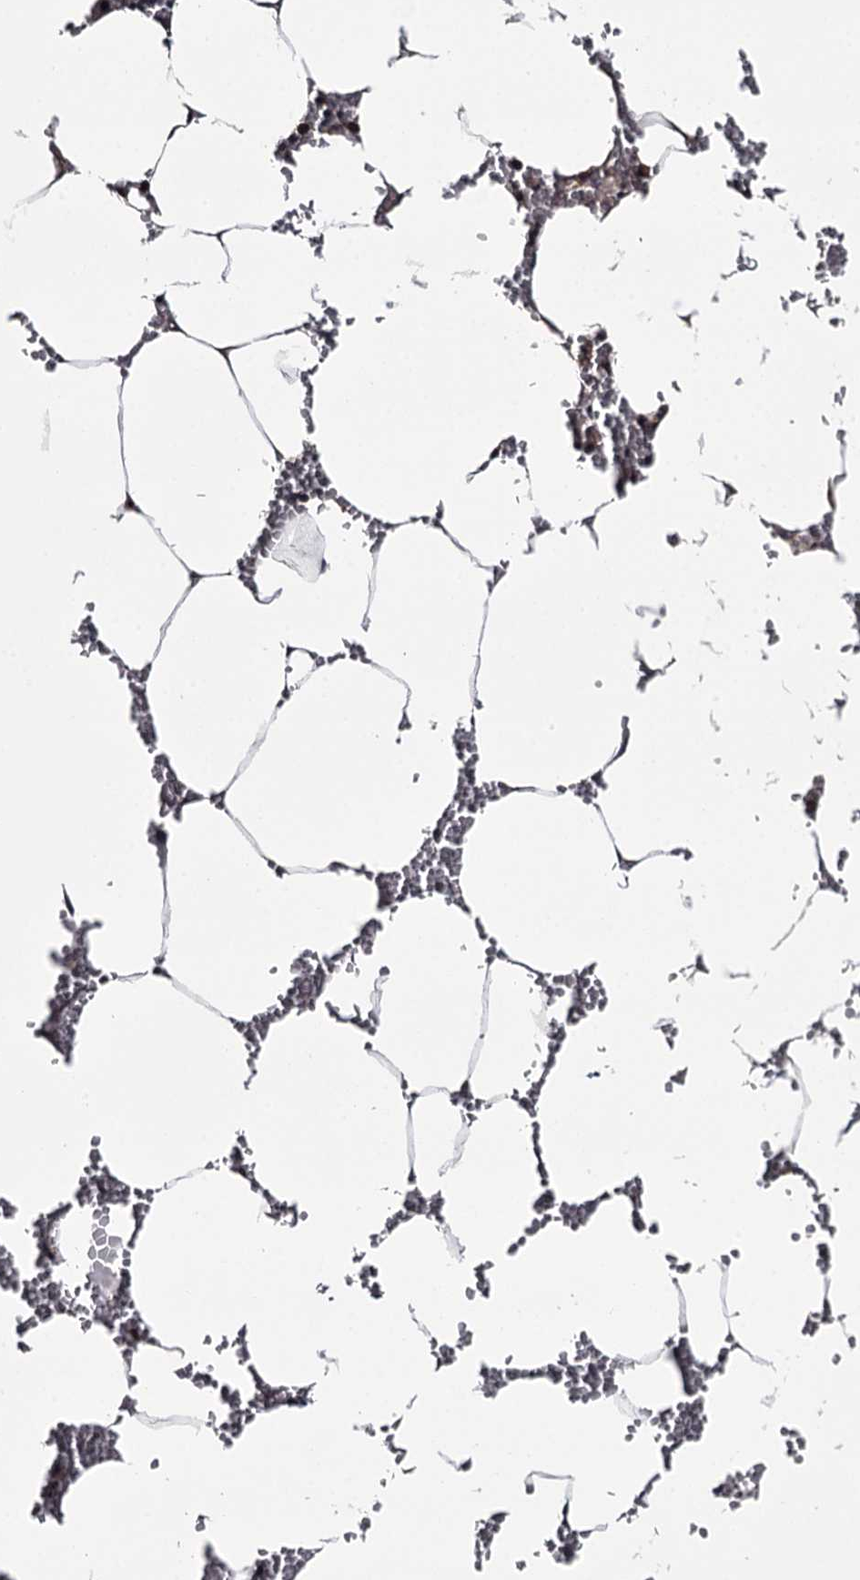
{"staining": {"intensity": "moderate", "quantity": "<25%", "location": "nuclear"}, "tissue": "bone marrow", "cell_type": "Hematopoietic cells", "image_type": "normal", "snomed": [{"axis": "morphology", "description": "Normal tissue, NOS"}, {"axis": "topography", "description": "Bone marrow"}], "caption": "Benign bone marrow displays moderate nuclear expression in approximately <25% of hematopoietic cells, visualized by immunohistochemistry.", "gene": "CWF19L2", "patient": {"sex": "male", "age": 70}}